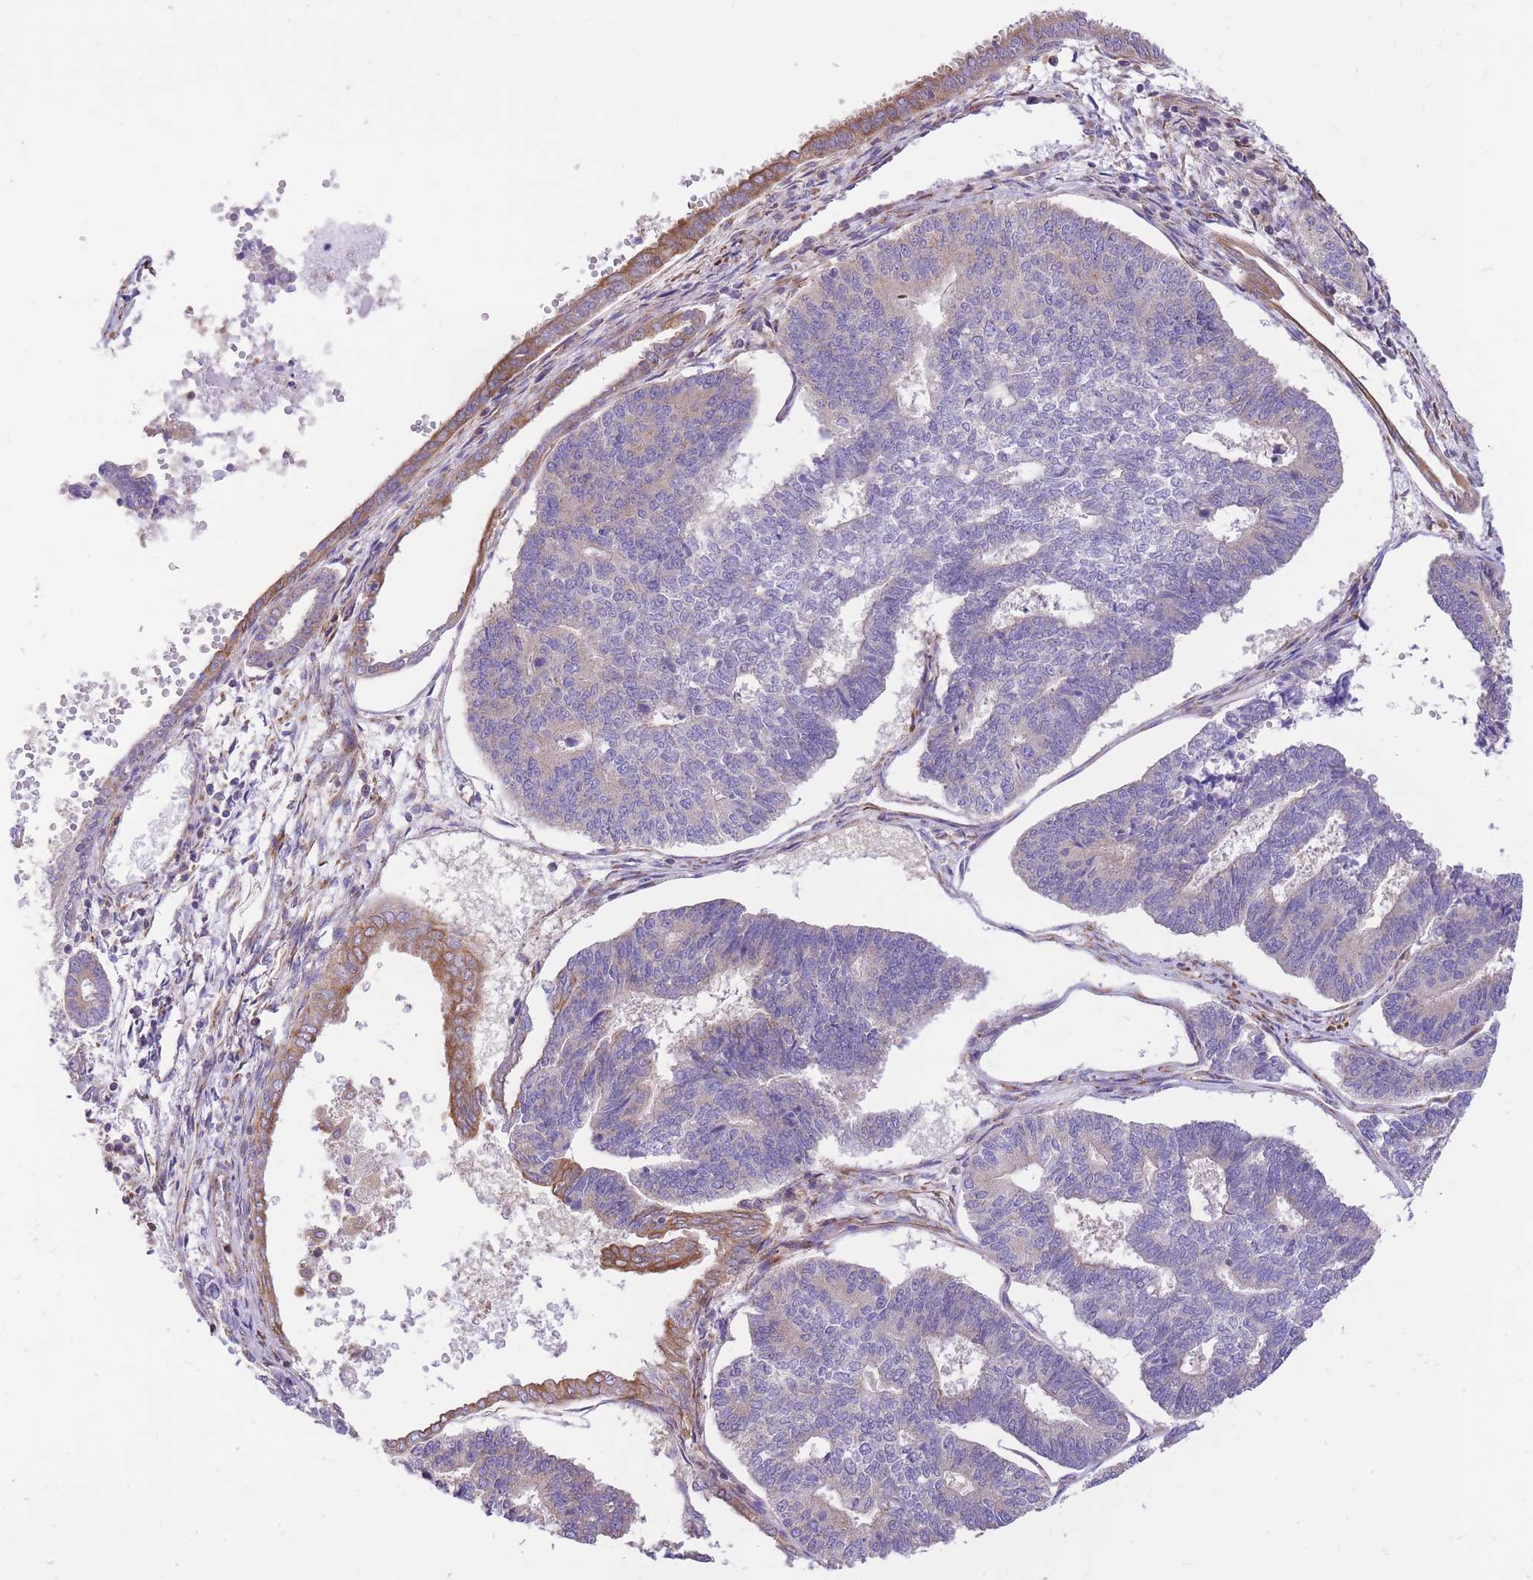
{"staining": {"intensity": "negative", "quantity": "none", "location": "none"}, "tissue": "endometrial cancer", "cell_type": "Tumor cells", "image_type": "cancer", "snomed": [{"axis": "morphology", "description": "Adenocarcinoma, NOS"}, {"axis": "topography", "description": "Endometrium"}], "caption": "Tumor cells are negative for protein expression in human endometrial cancer (adenocarcinoma). (Brightfield microscopy of DAB immunohistochemistry (IHC) at high magnification).", "gene": "GBP7", "patient": {"sex": "female", "age": 70}}